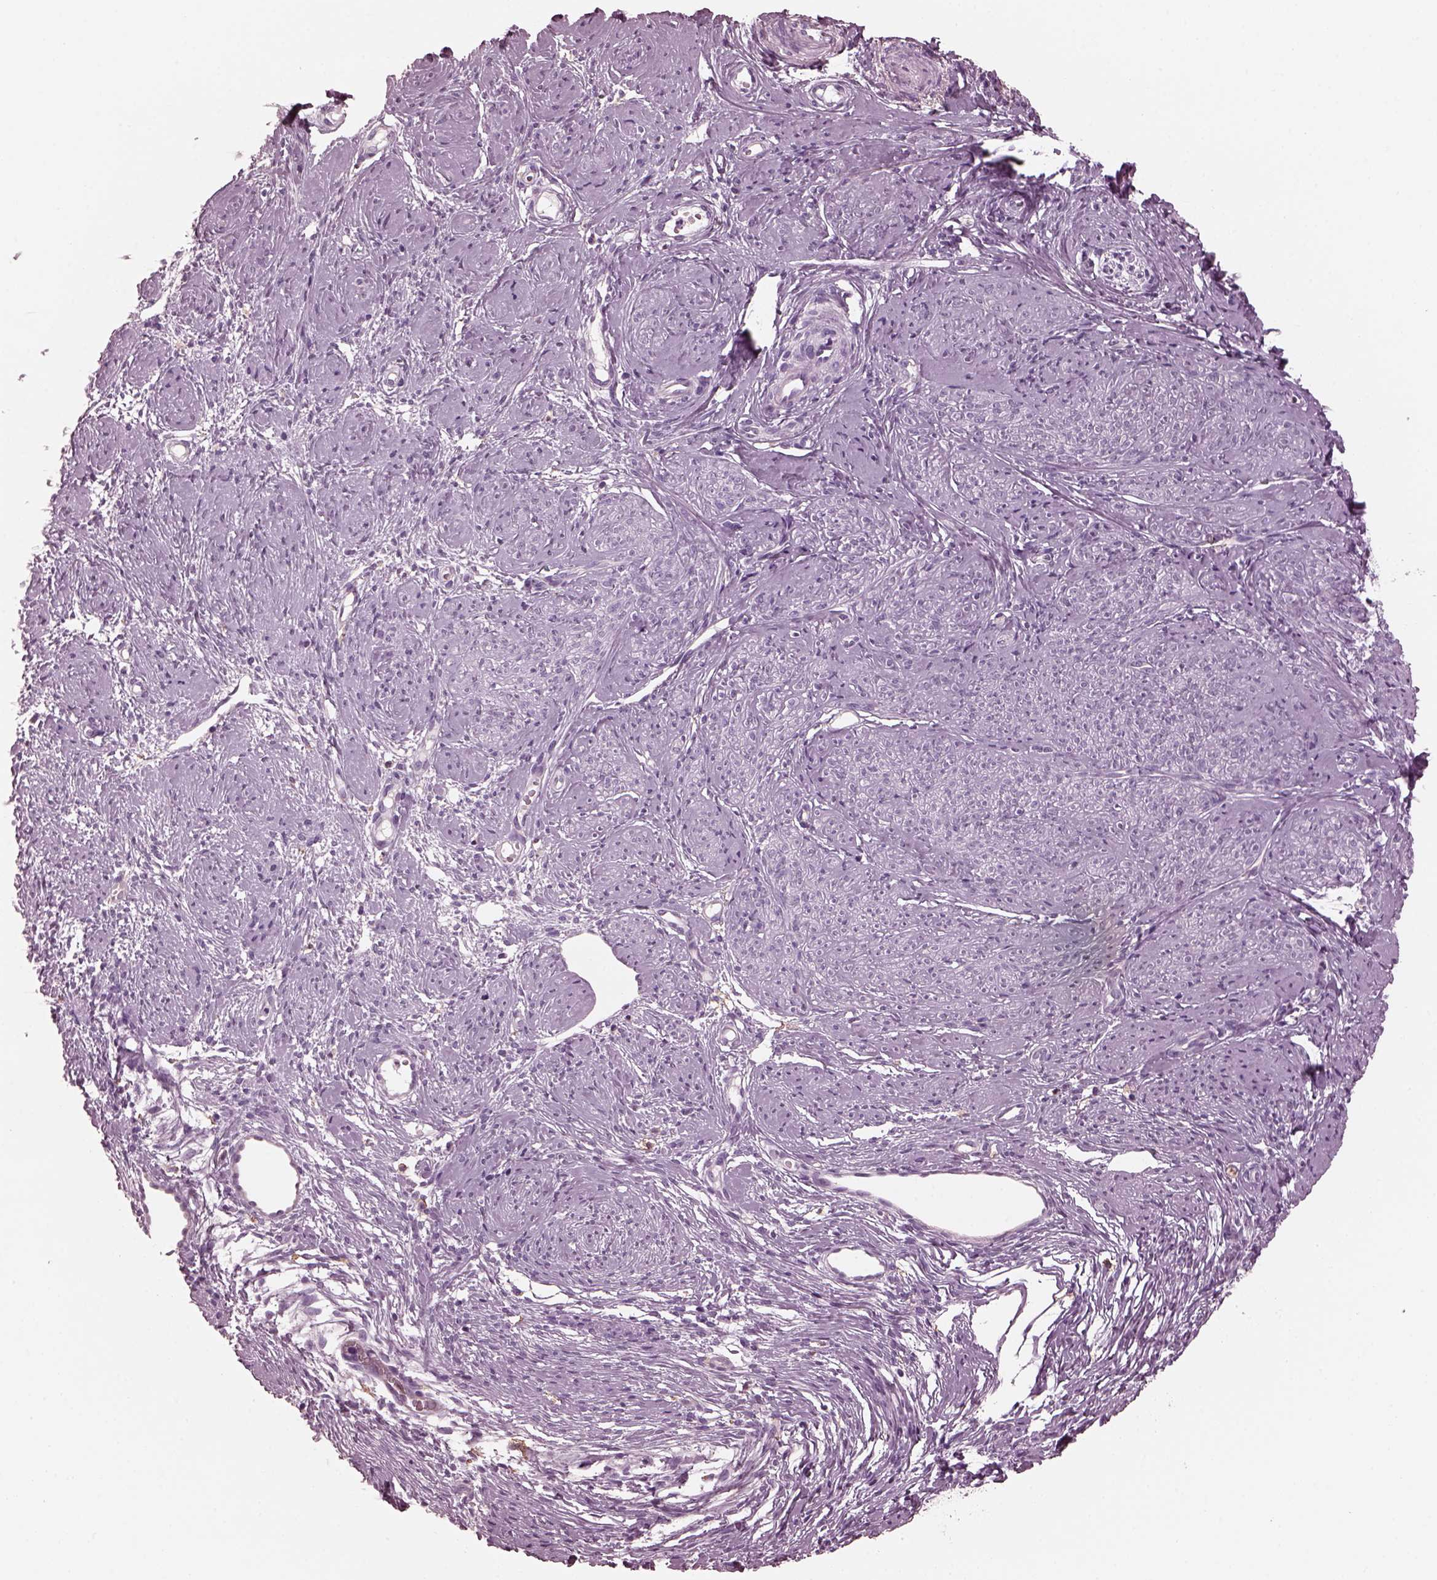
{"staining": {"intensity": "negative", "quantity": "none", "location": "none"}, "tissue": "smooth muscle", "cell_type": "Smooth muscle cells", "image_type": "normal", "snomed": [{"axis": "morphology", "description": "Normal tissue, NOS"}, {"axis": "topography", "description": "Smooth muscle"}], "caption": "Smooth muscle stained for a protein using IHC demonstrates no positivity smooth muscle cells.", "gene": "CGA", "patient": {"sex": "female", "age": 48}}